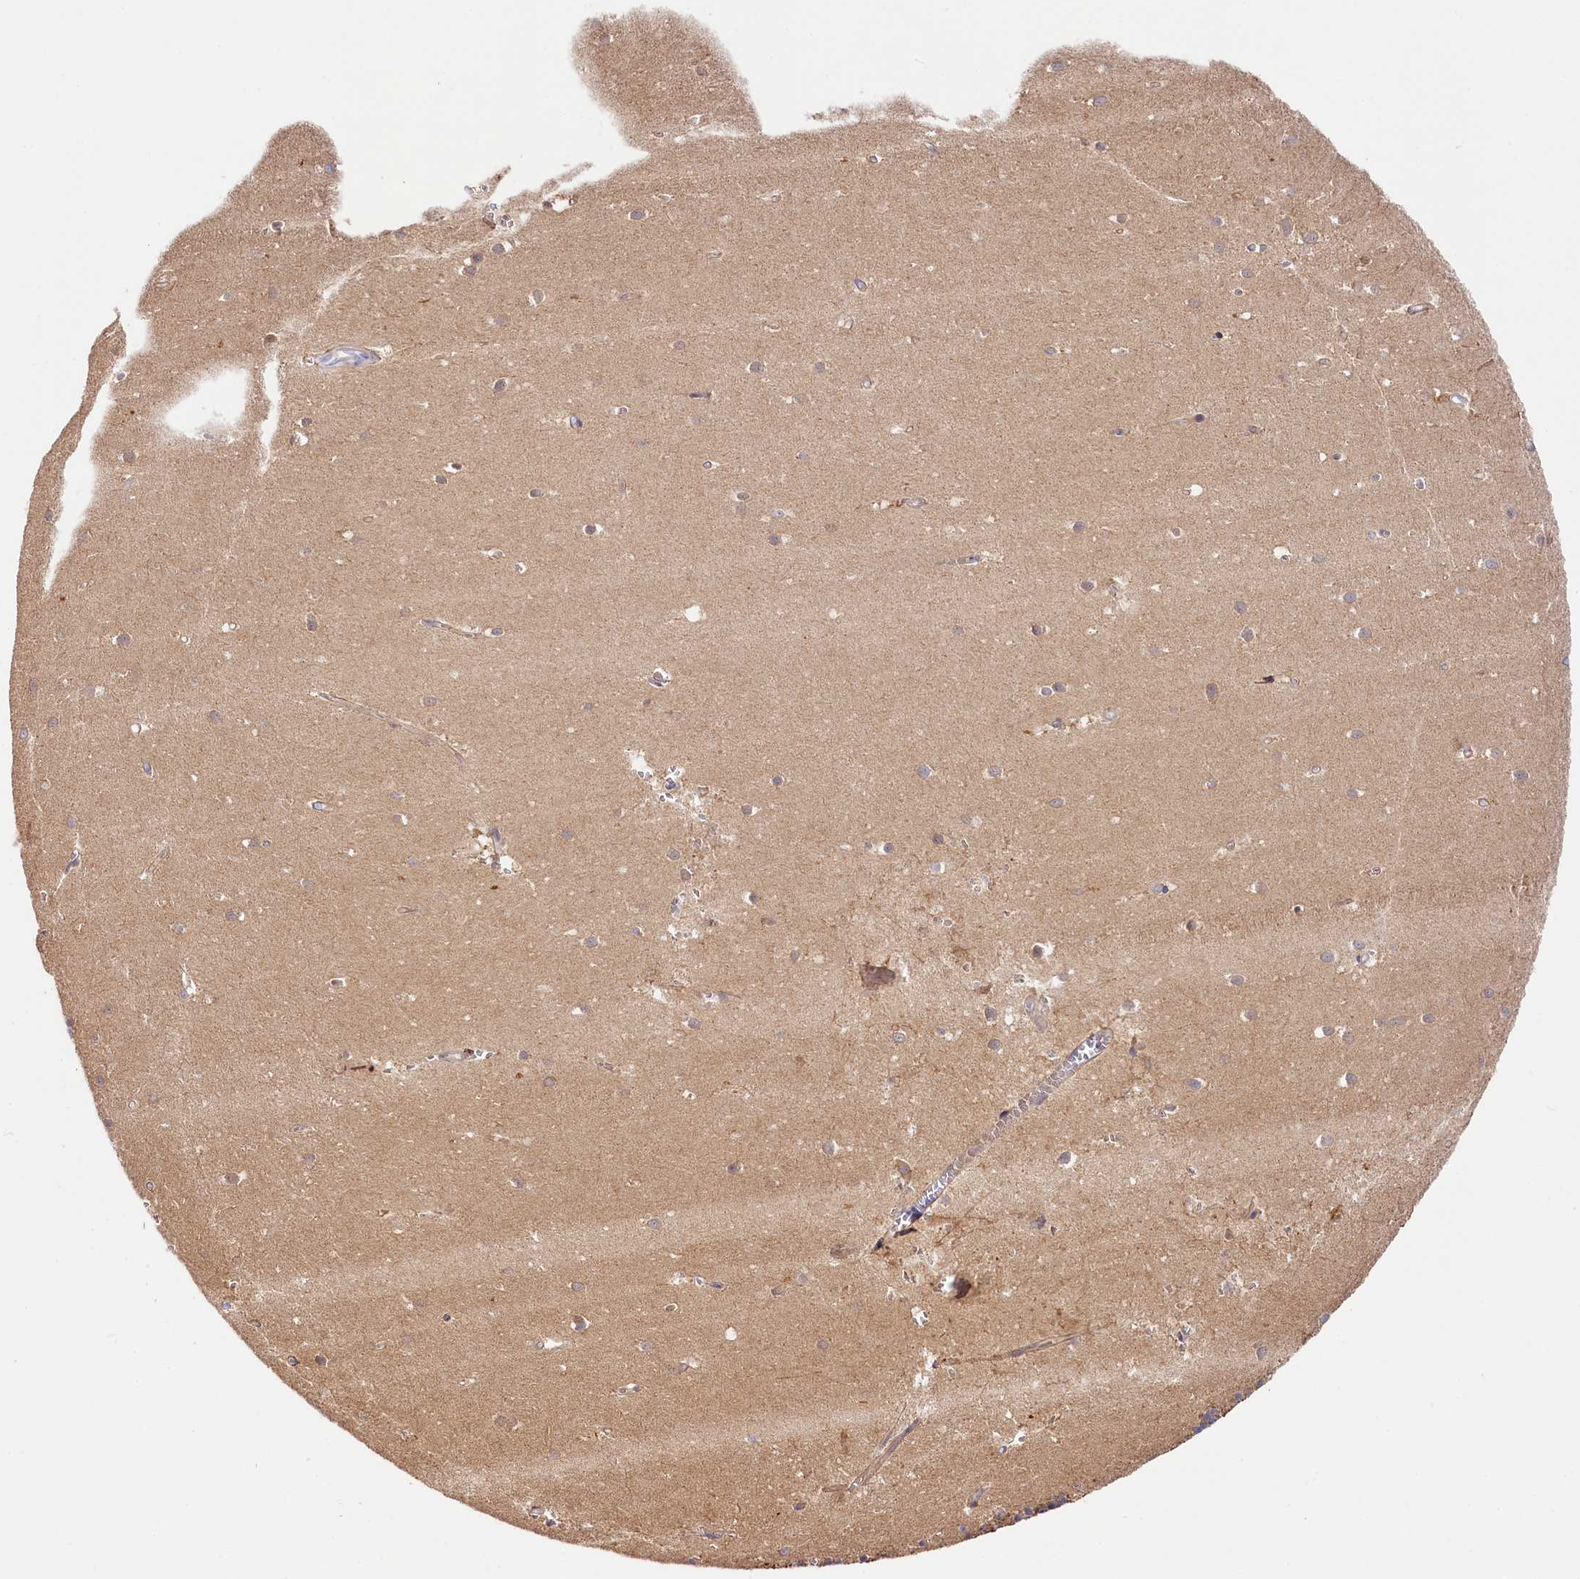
{"staining": {"intensity": "weak", "quantity": "<25%", "location": "cytoplasmic/membranous"}, "tissue": "cerebellum", "cell_type": "Cells in granular layer", "image_type": "normal", "snomed": [{"axis": "morphology", "description": "Normal tissue, NOS"}, {"axis": "topography", "description": "Cerebellum"}], "caption": "This photomicrograph is of normal cerebellum stained with immunohistochemistry (IHC) to label a protein in brown with the nuclei are counter-stained blue. There is no expression in cells in granular layer.", "gene": "KATNB1", "patient": {"sex": "male", "age": 54}}